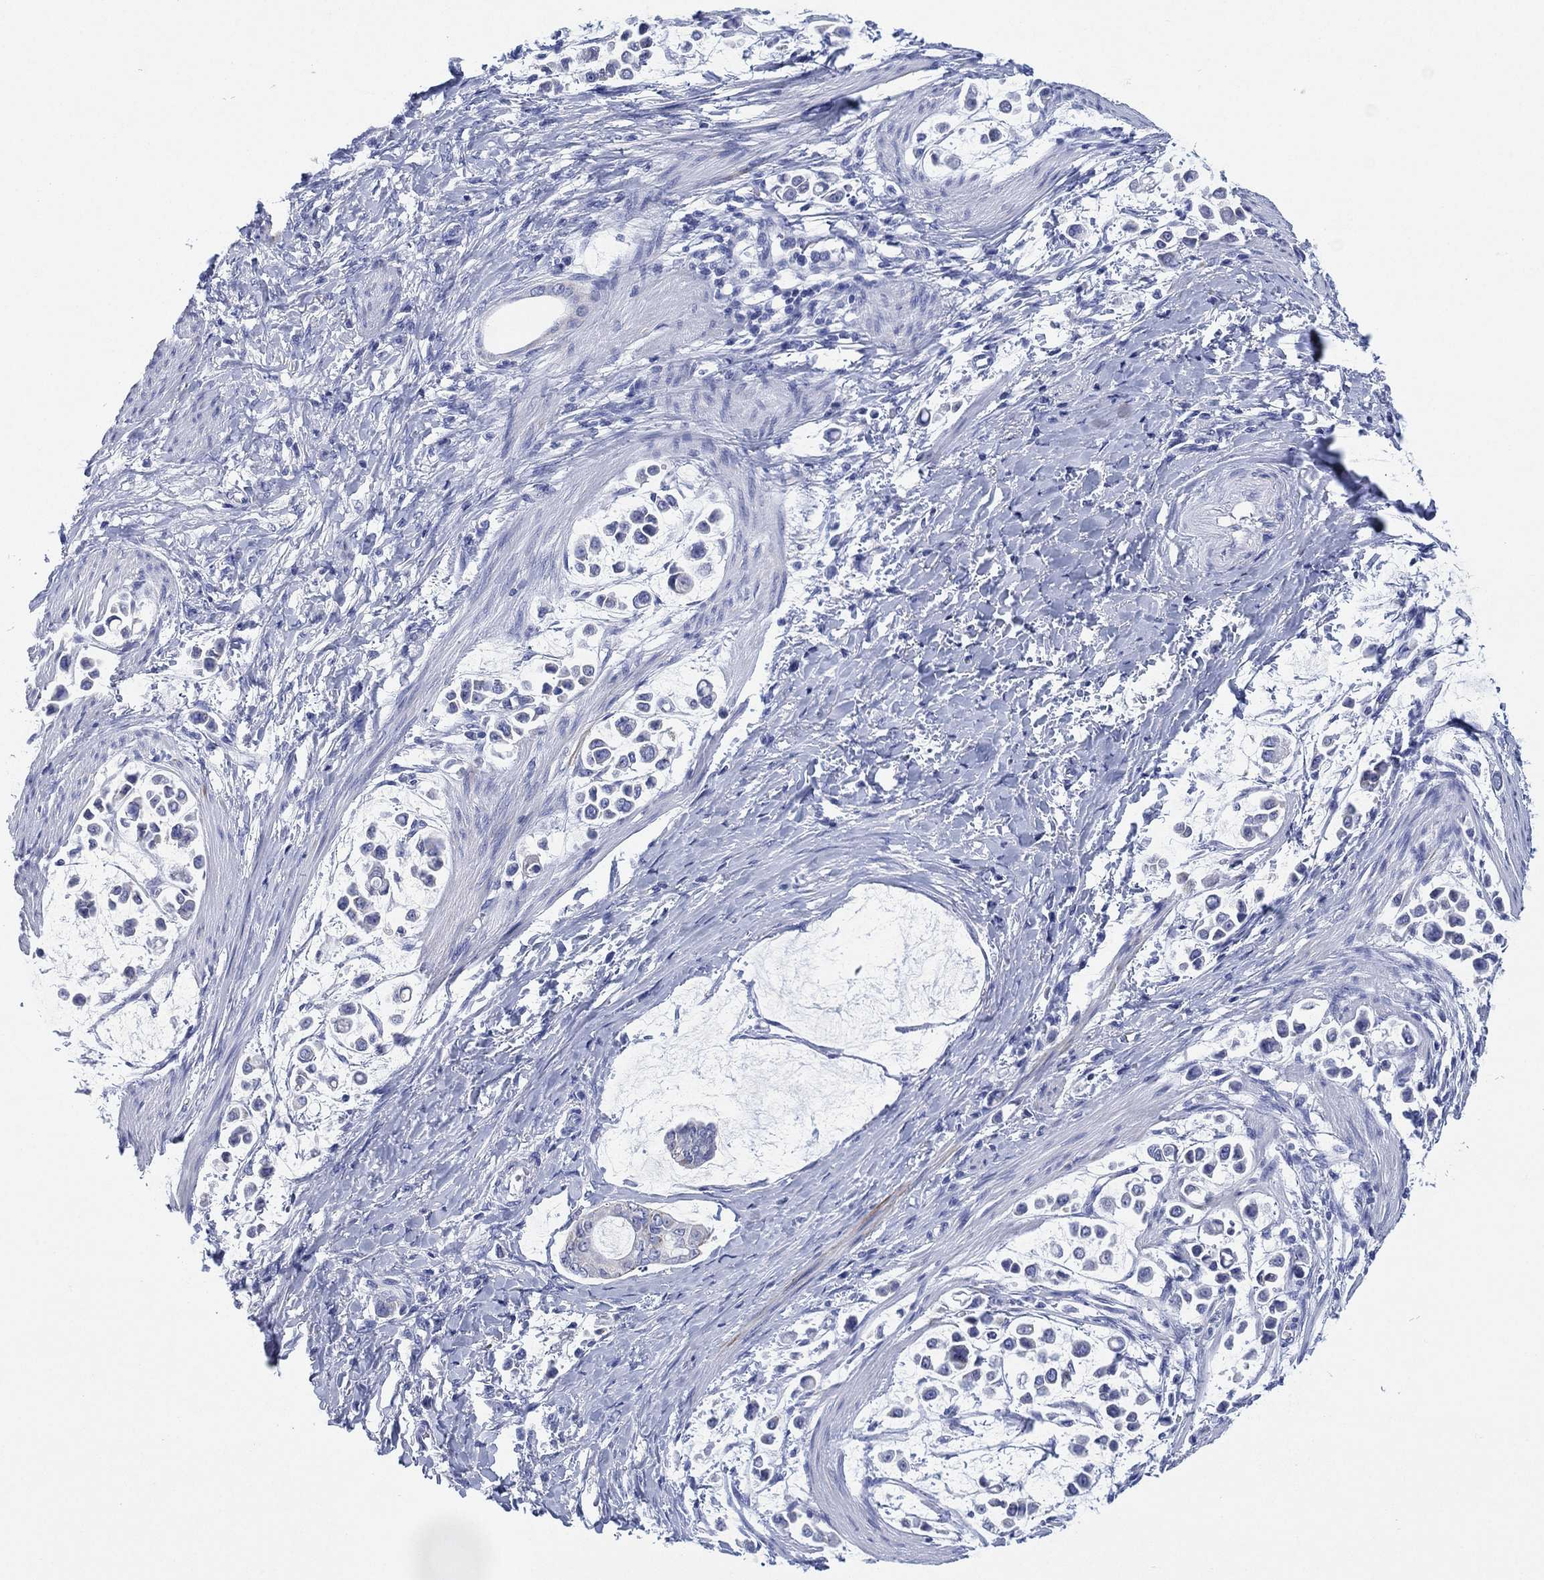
{"staining": {"intensity": "negative", "quantity": "none", "location": "none"}, "tissue": "stomach cancer", "cell_type": "Tumor cells", "image_type": "cancer", "snomed": [{"axis": "morphology", "description": "Adenocarcinoma, NOS"}, {"axis": "topography", "description": "Stomach"}], "caption": "The immunohistochemistry (IHC) image has no significant staining in tumor cells of stomach adenocarcinoma tissue.", "gene": "SLC9C2", "patient": {"sex": "male", "age": 82}}